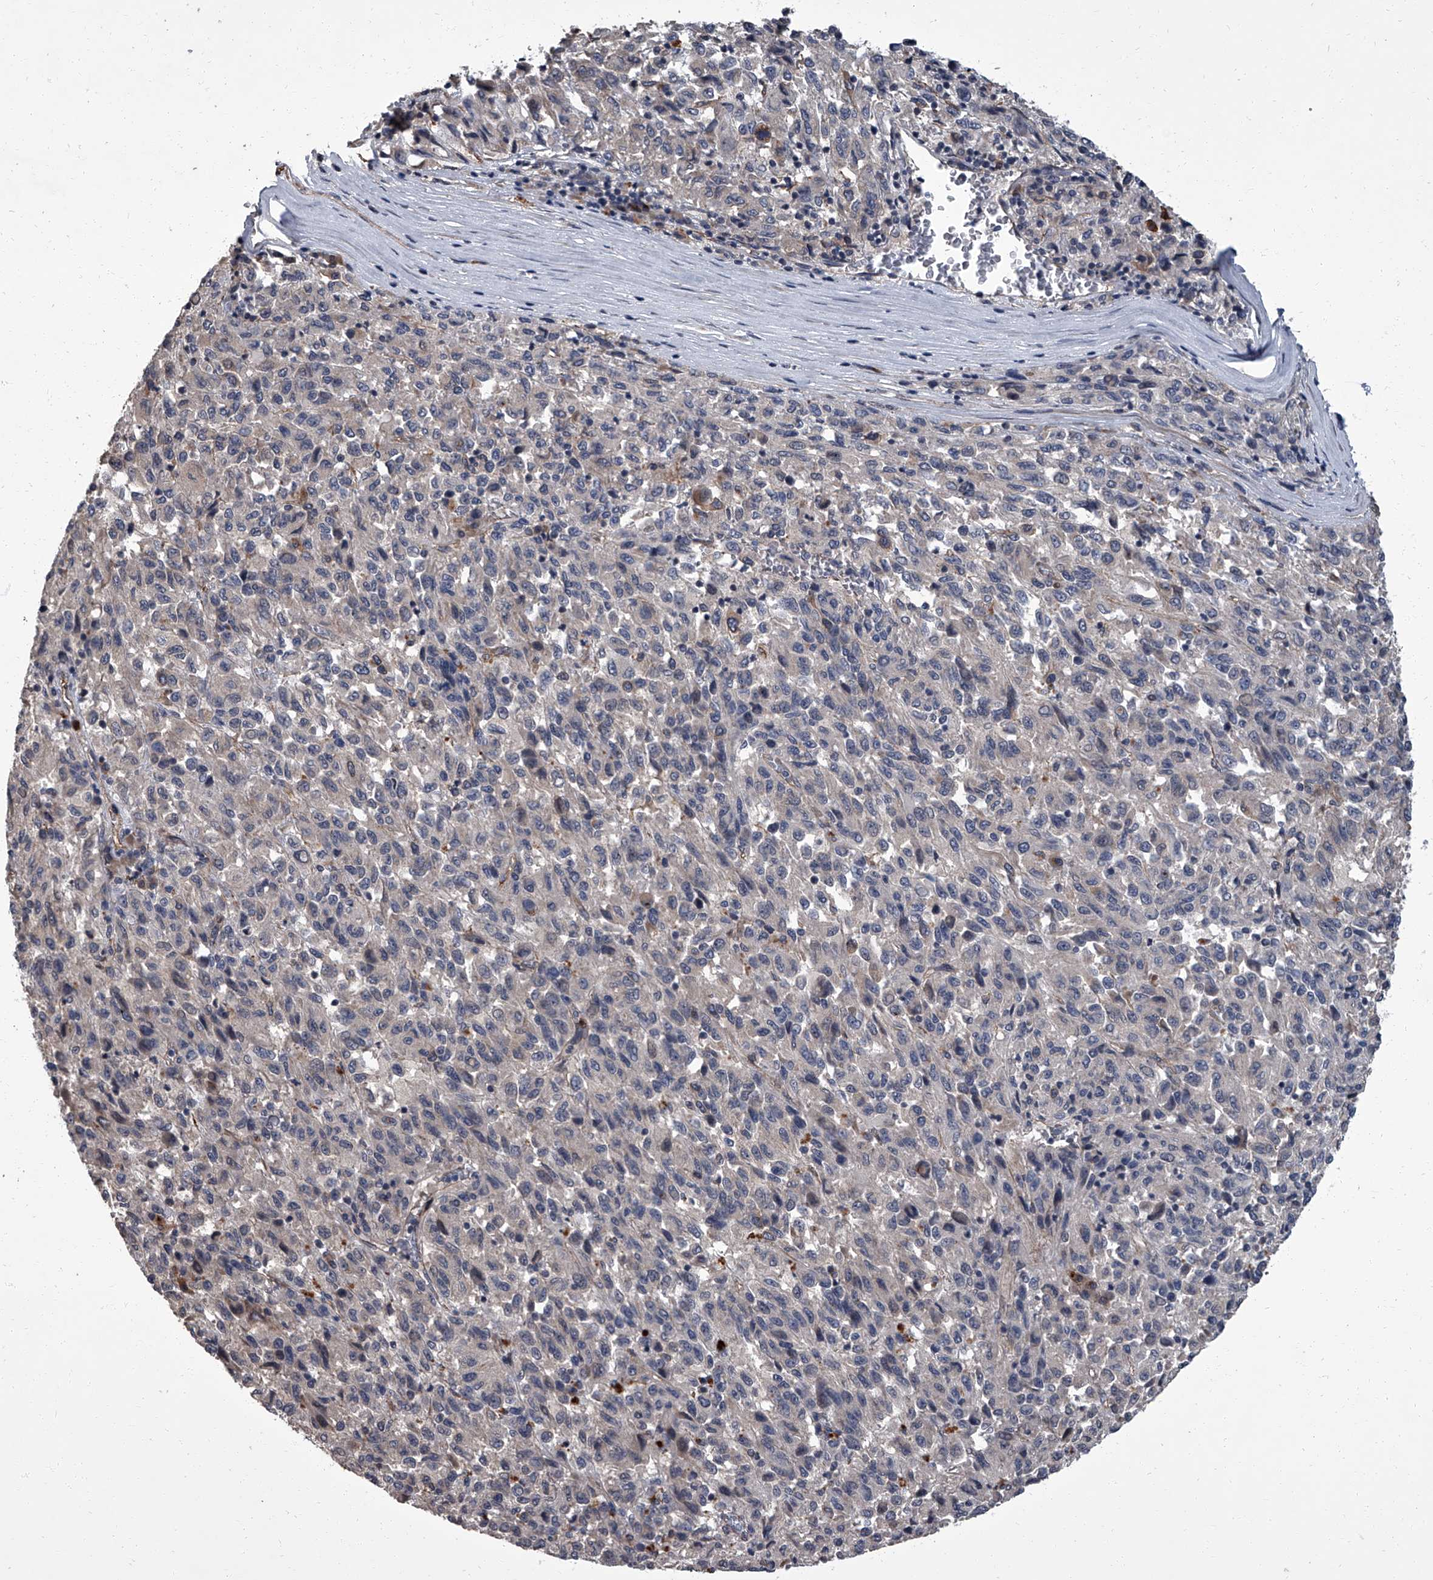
{"staining": {"intensity": "negative", "quantity": "none", "location": "none"}, "tissue": "melanoma", "cell_type": "Tumor cells", "image_type": "cancer", "snomed": [{"axis": "morphology", "description": "Malignant melanoma, Metastatic site"}, {"axis": "topography", "description": "Lung"}], "caption": "This is an IHC image of melanoma. There is no staining in tumor cells.", "gene": "SIRT4", "patient": {"sex": "male", "age": 64}}